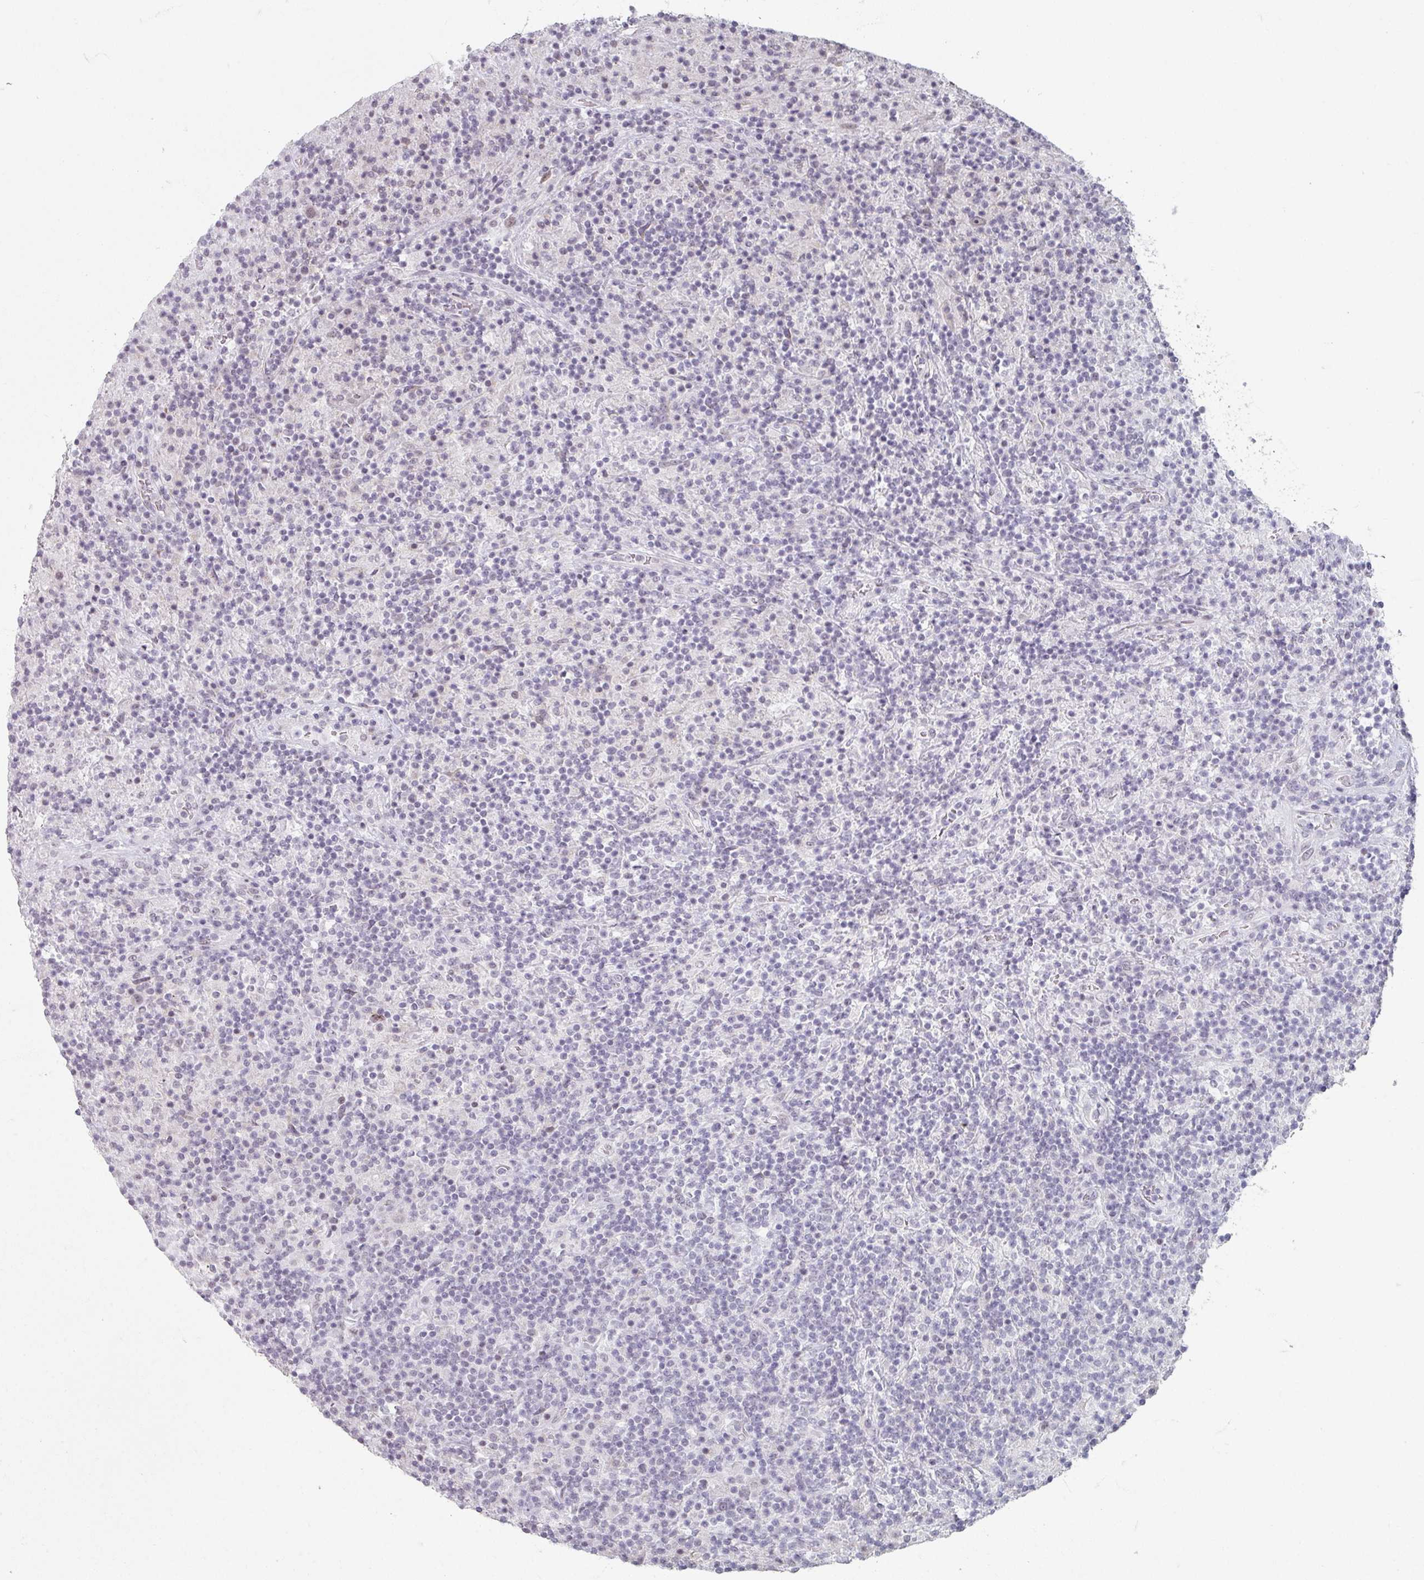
{"staining": {"intensity": "negative", "quantity": "none", "location": "none"}, "tissue": "lymphoma", "cell_type": "Tumor cells", "image_type": "cancer", "snomed": [{"axis": "morphology", "description": "Hodgkin's disease, NOS"}, {"axis": "topography", "description": "Lymph node"}], "caption": "Immunohistochemistry (IHC) photomicrograph of human lymphoma stained for a protein (brown), which reveals no staining in tumor cells.", "gene": "SPRR1A", "patient": {"sex": "male", "age": 70}}